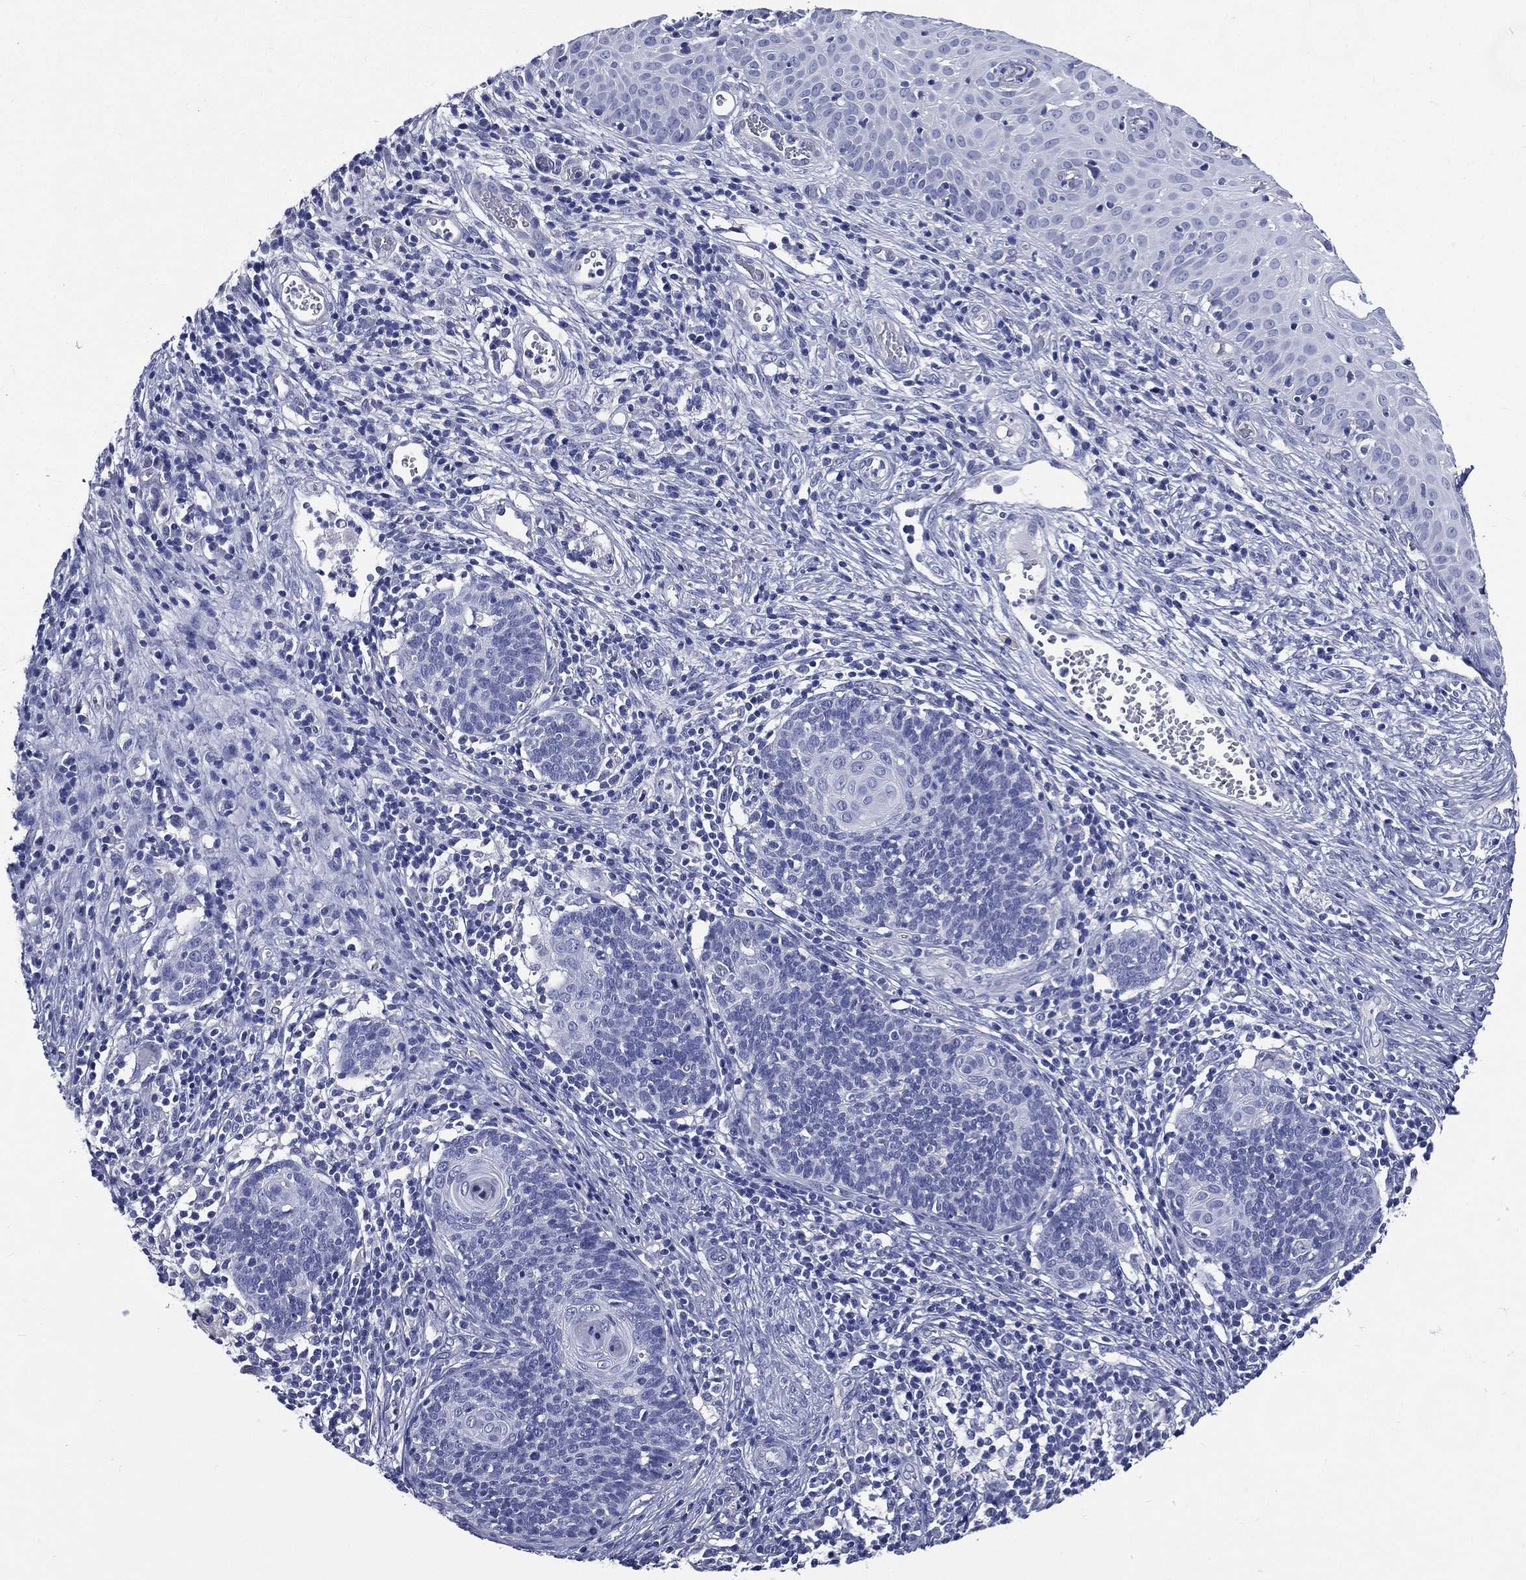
{"staining": {"intensity": "negative", "quantity": "none", "location": "none"}, "tissue": "cervical cancer", "cell_type": "Tumor cells", "image_type": "cancer", "snomed": [{"axis": "morphology", "description": "Normal tissue, NOS"}, {"axis": "morphology", "description": "Squamous cell carcinoma, NOS"}, {"axis": "topography", "description": "Cervix"}], "caption": "This histopathology image is of cervical cancer (squamous cell carcinoma) stained with immunohistochemistry to label a protein in brown with the nuclei are counter-stained blue. There is no staining in tumor cells.", "gene": "DPYS", "patient": {"sex": "female", "age": 39}}